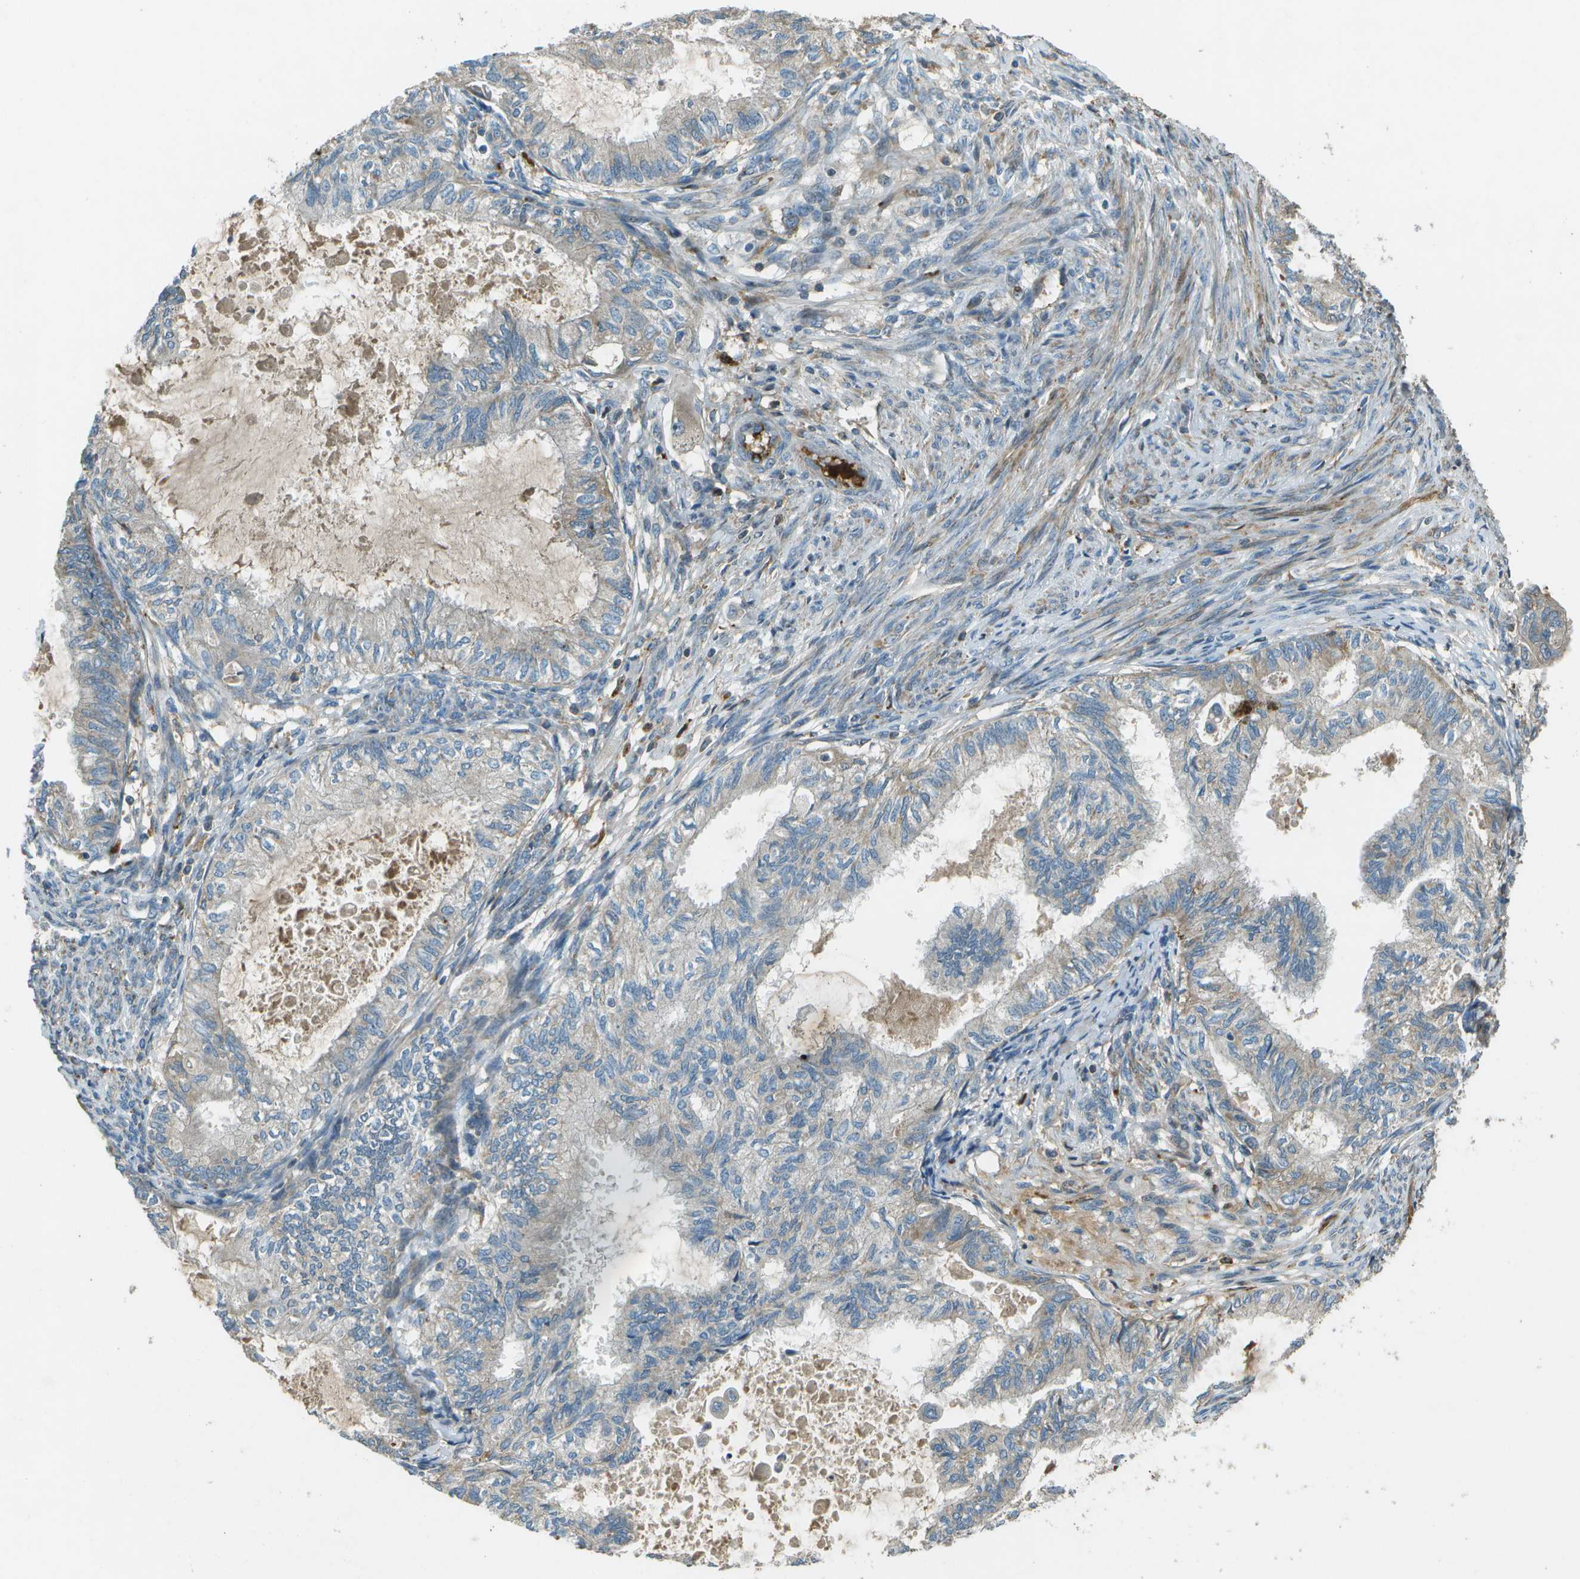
{"staining": {"intensity": "weak", "quantity": "<25%", "location": "cytoplasmic/membranous"}, "tissue": "cervical cancer", "cell_type": "Tumor cells", "image_type": "cancer", "snomed": [{"axis": "morphology", "description": "Normal tissue, NOS"}, {"axis": "morphology", "description": "Adenocarcinoma, NOS"}, {"axis": "topography", "description": "Cervix"}, {"axis": "topography", "description": "Endometrium"}], "caption": "Tumor cells show no significant staining in cervical cancer. Brightfield microscopy of immunohistochemistry (IHC) stained with DAB (3,3'-diaminobenzidine) (brown) and hematoxylin (blue), captured at high magnification.", "gene": "PXYLP1", "patient": {"sex": "female", "age": 86}}